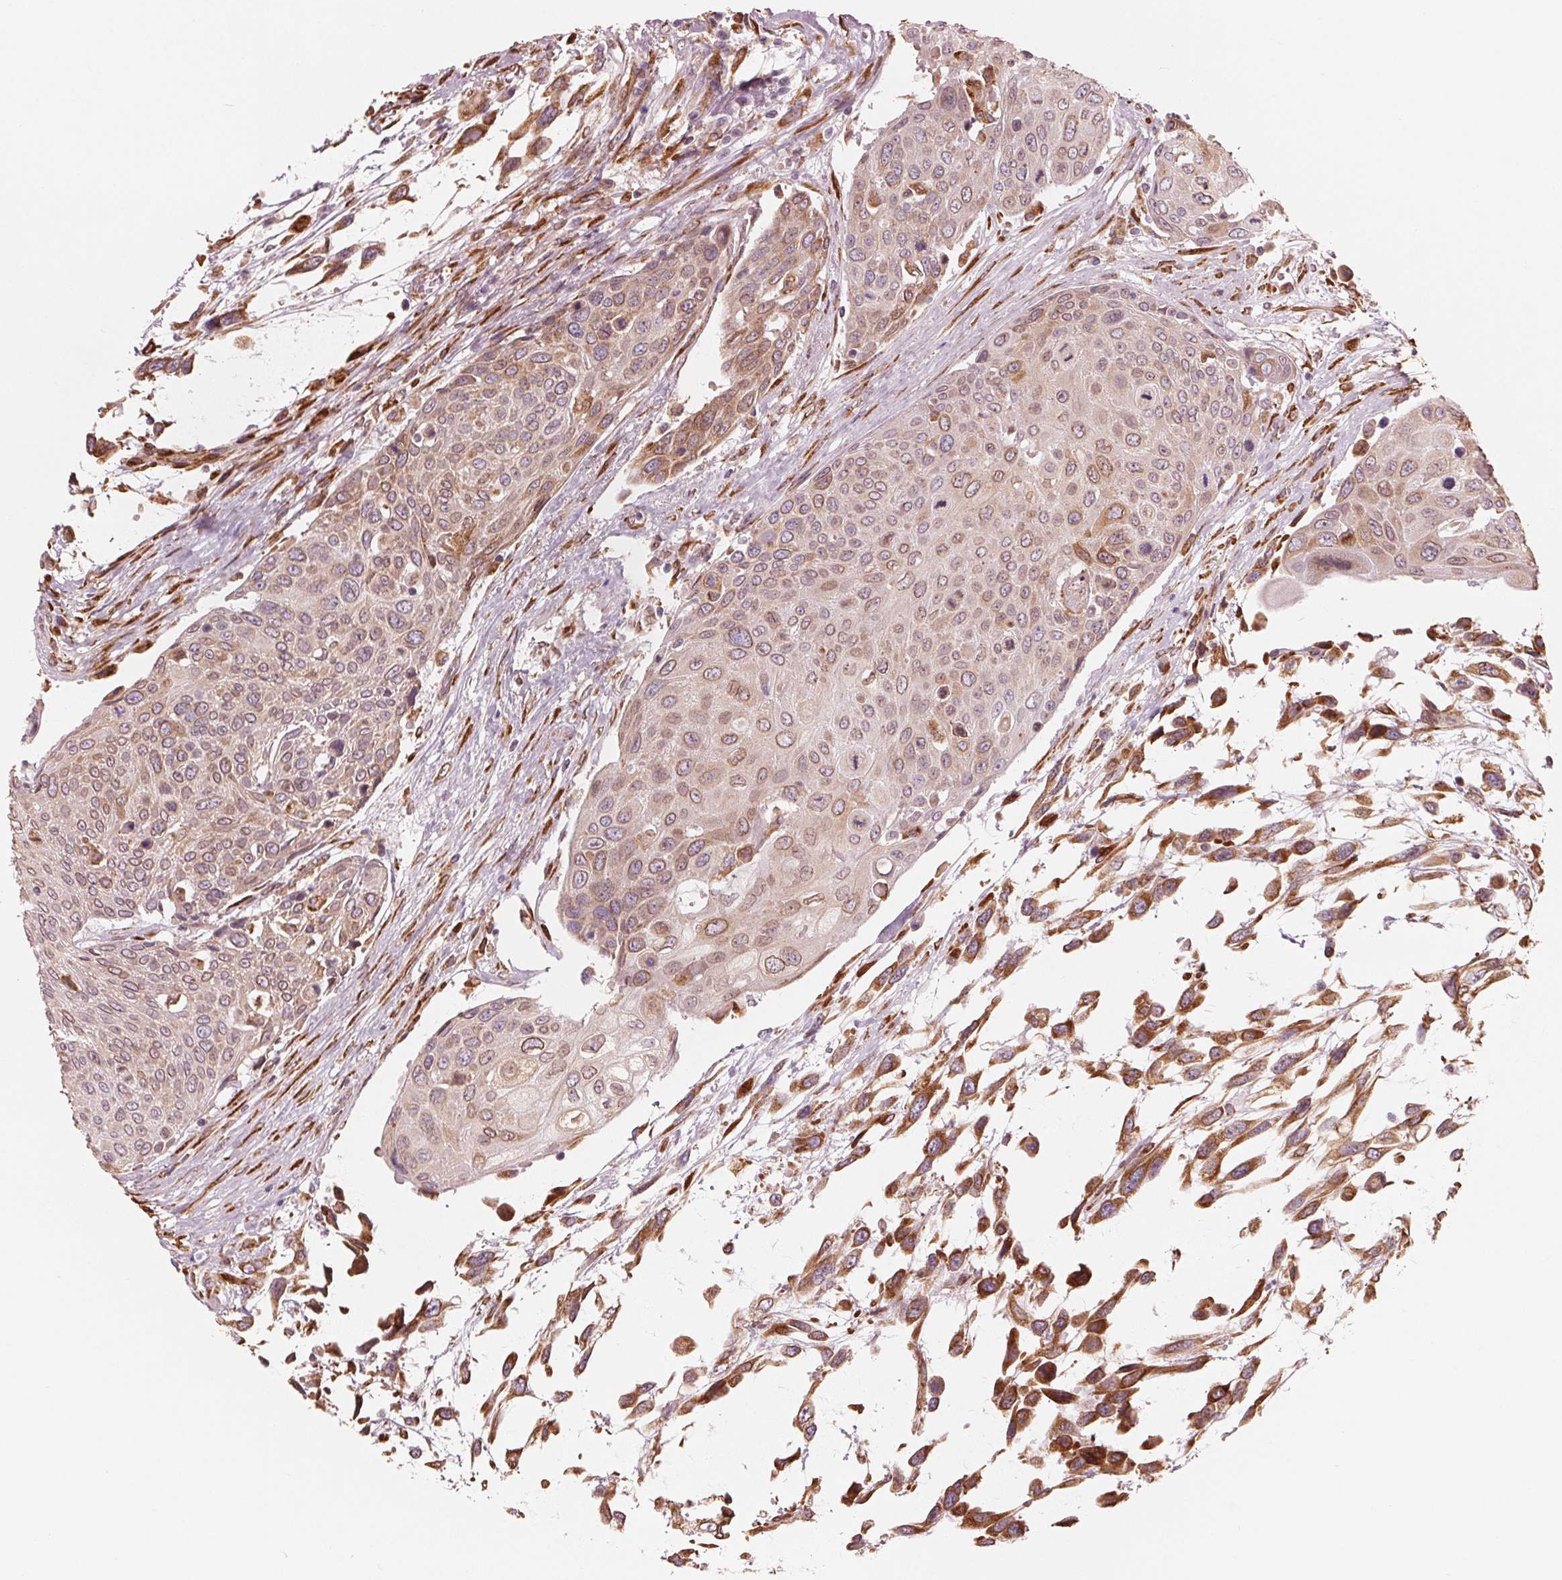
{"staining": {"intensity": "weak", "quantity": "25%-75%", "location": "cytoplasmic/membranous"}, "tissue": "urothelial cancer", "cell_type": "Tumor cells", "image_type": "cancer", "snomed": [{"axis": "morphology", "description": "Urothelial carcinoma, High grade"}, {"axis": "topography", "description": "Urinary bladder"}], "caption": "Immunohistochemistry (IHC) (DAB (3,3'-diaminobenzidine)) staining of urothelial cancer shows weak cytoplasmic/membranous protein positivity in about 25%-75% of tumor cells.", "gene": "IKBIP", "patient": {"sex": "female", "age": 70}}